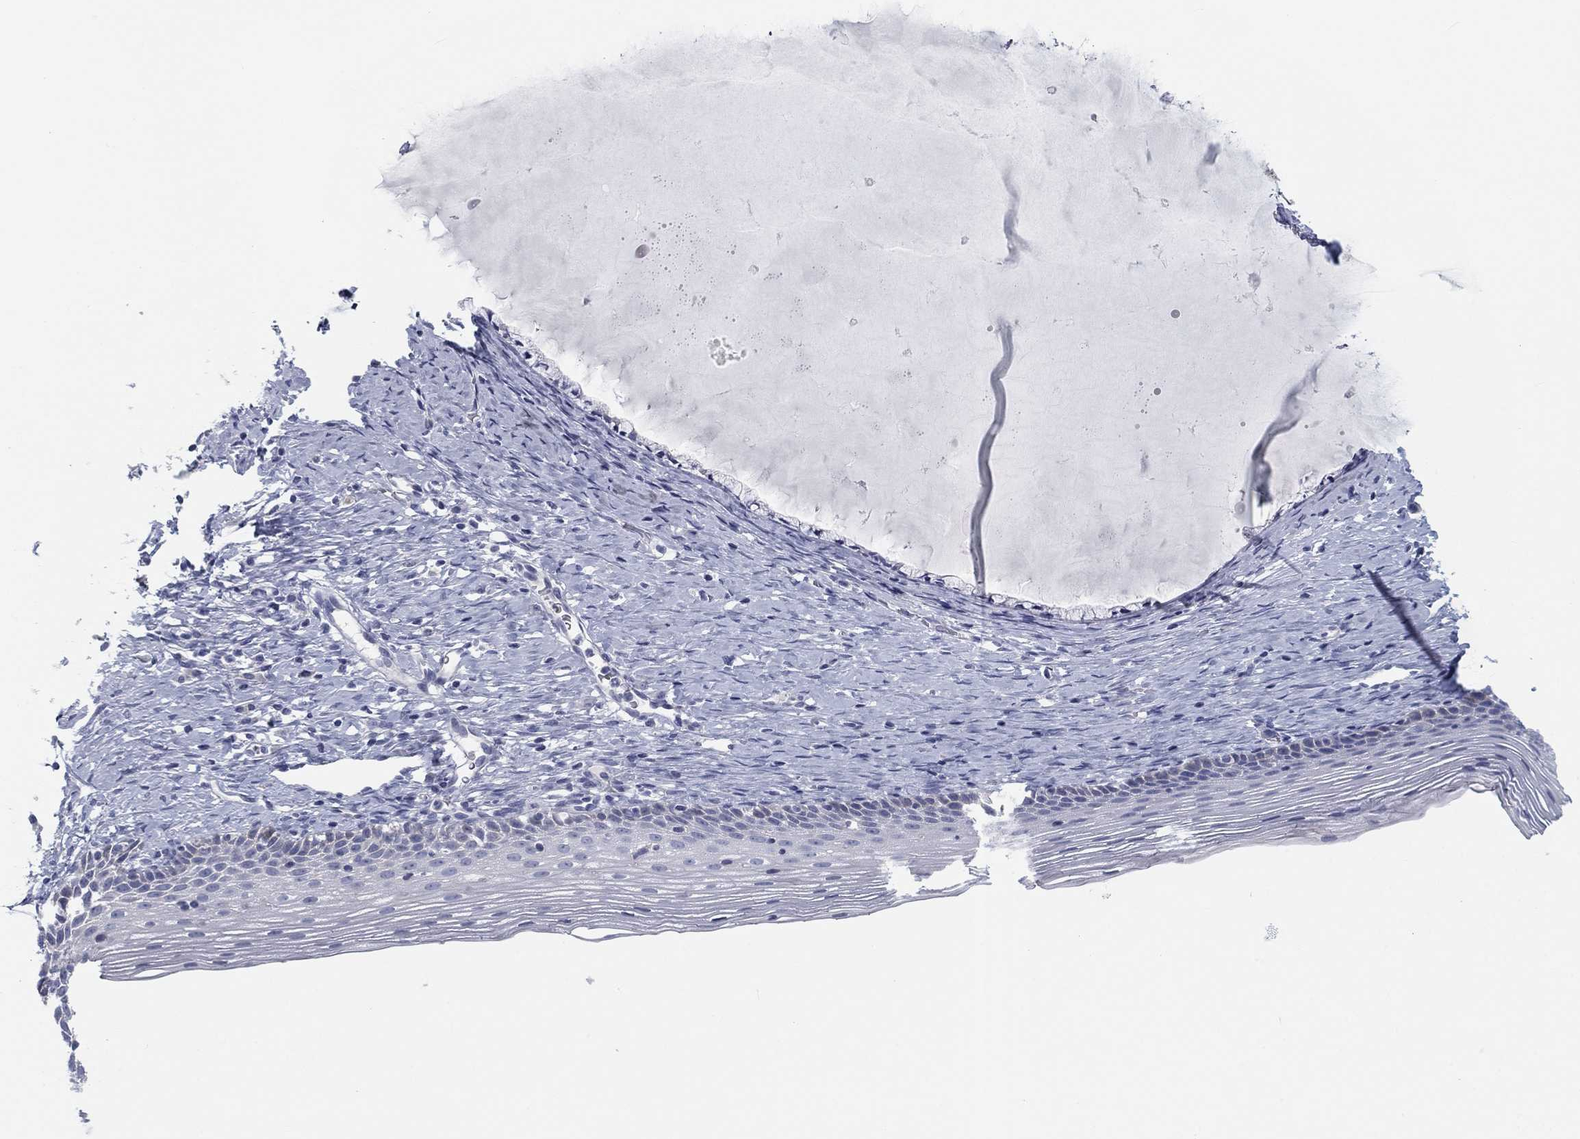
{"staining": {"intensity": "negative", "quantity": "none", "location": "none"}, "tissue": "cervix", "cell_type": "Glandular cells", "image_type": "normal", "snomed": [{"axis": "morphology", "description": "Normal tissue, NOS"}, {"axis": "topography", "description": "Cervix"}], "caption": "High magnification brightfield microscopy of unremarkable cervix stained with DAB (brown) and counterstained with hematoxylin (blue): glandular cells show no significant positivity.", "gene": "CALB1", "patient": {"sex": "female", "age": 39}}